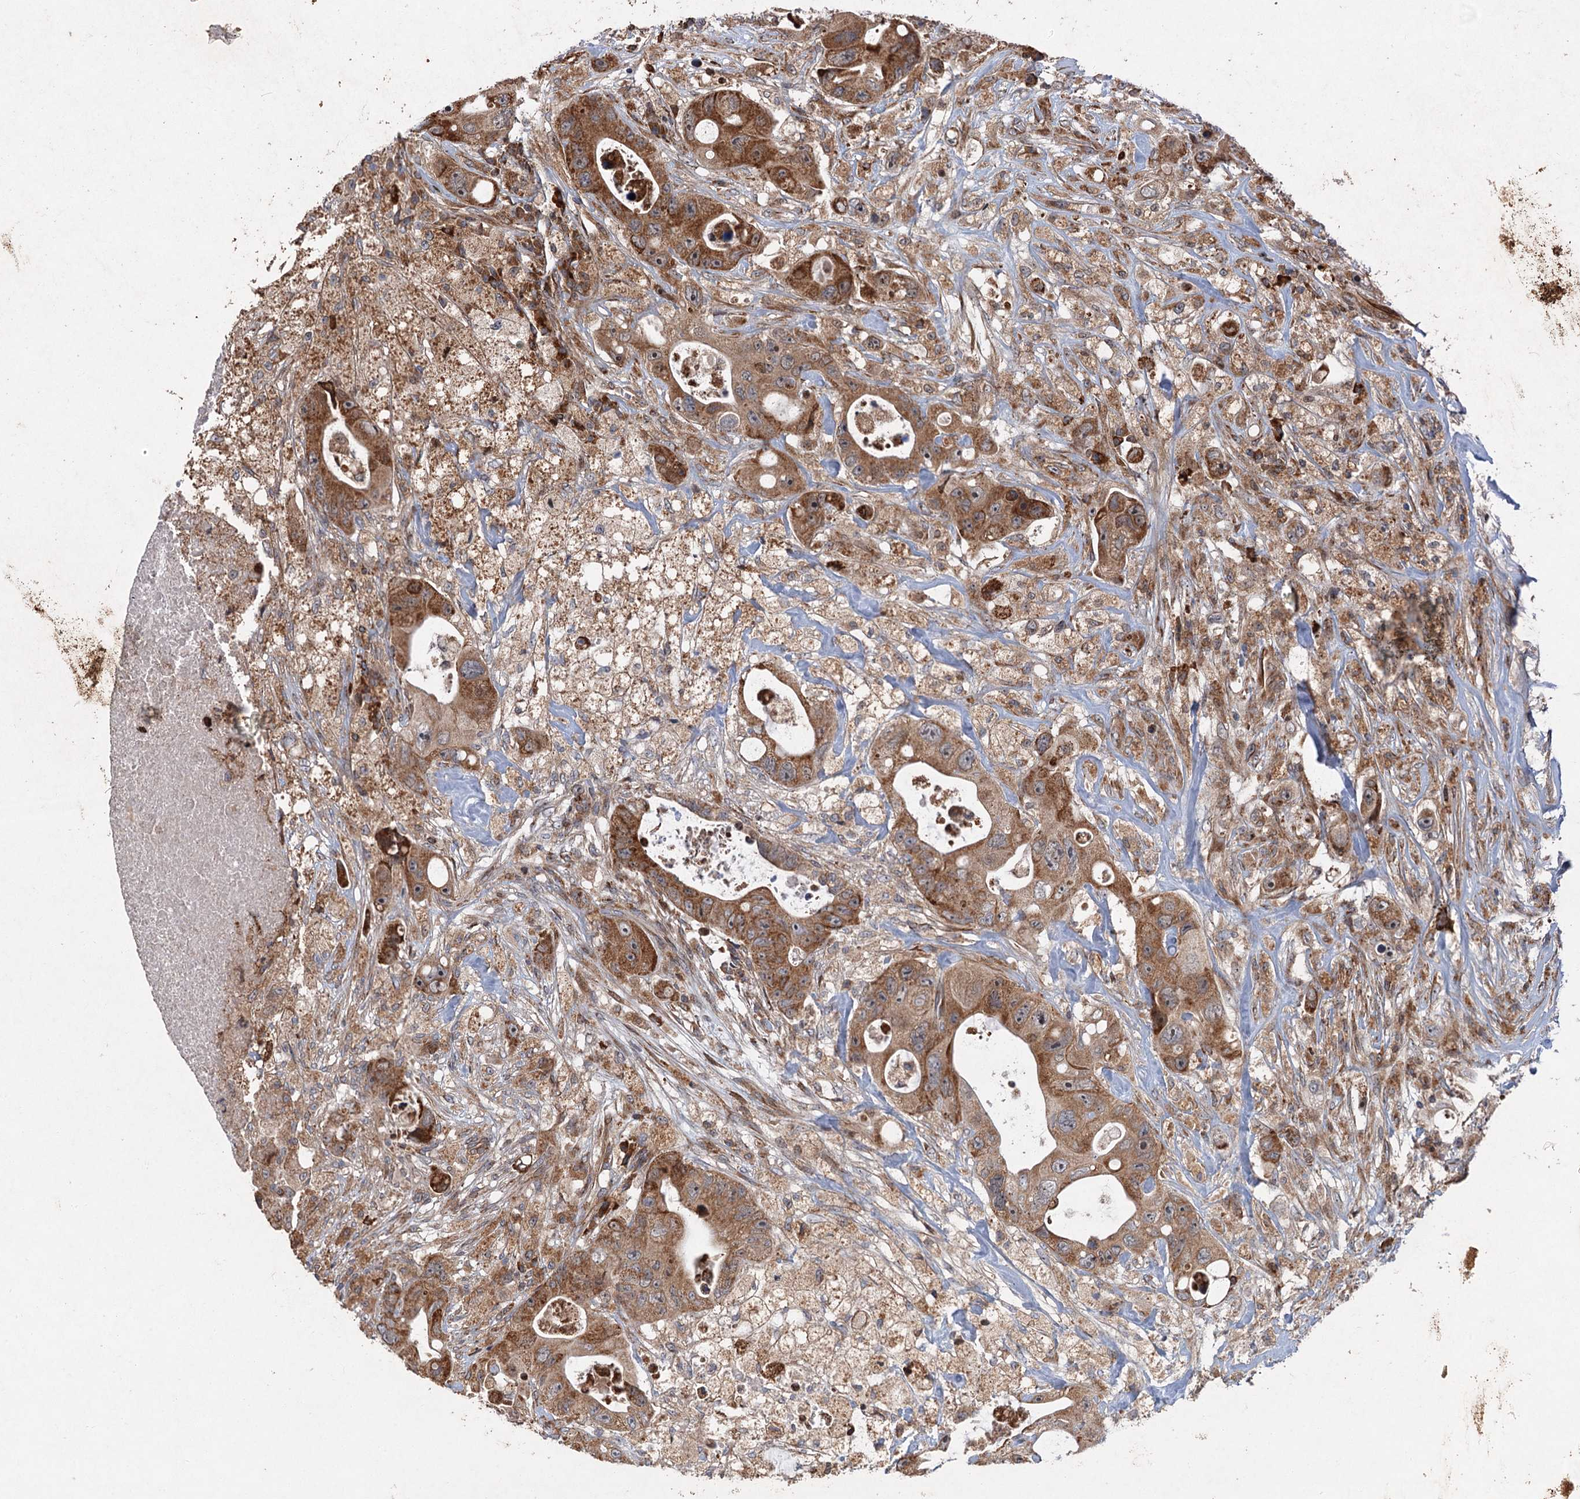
{"staining": {"intensity": "moderate", "quantity": ">75%", "location": "cytoplasmic/membranous"}, "tissue": "colorectal cancer", "cell_type": "Tumor cells", "image_type": "cancer", "snomed": [{"axis": "morphology", "description": "Adenocarcinoma, NOS"}, {"axis": "topography", "description": "Colon"}], "caption": "Immunohistochemistry (IHC) staining of adenocarcinoma (colorectal), which displays medium levels of moderate cytoplasmic/membranous staining in about >75% of tumor cells indicating moderate cytoplasmic/membranous protein positivity. The staining was performed using DAB (brown) for protein detection and nuclei were counterstained in hematoxylin (blue).", "gene": "SRPX2", "patient": {"sex": "female", "age": 46}}